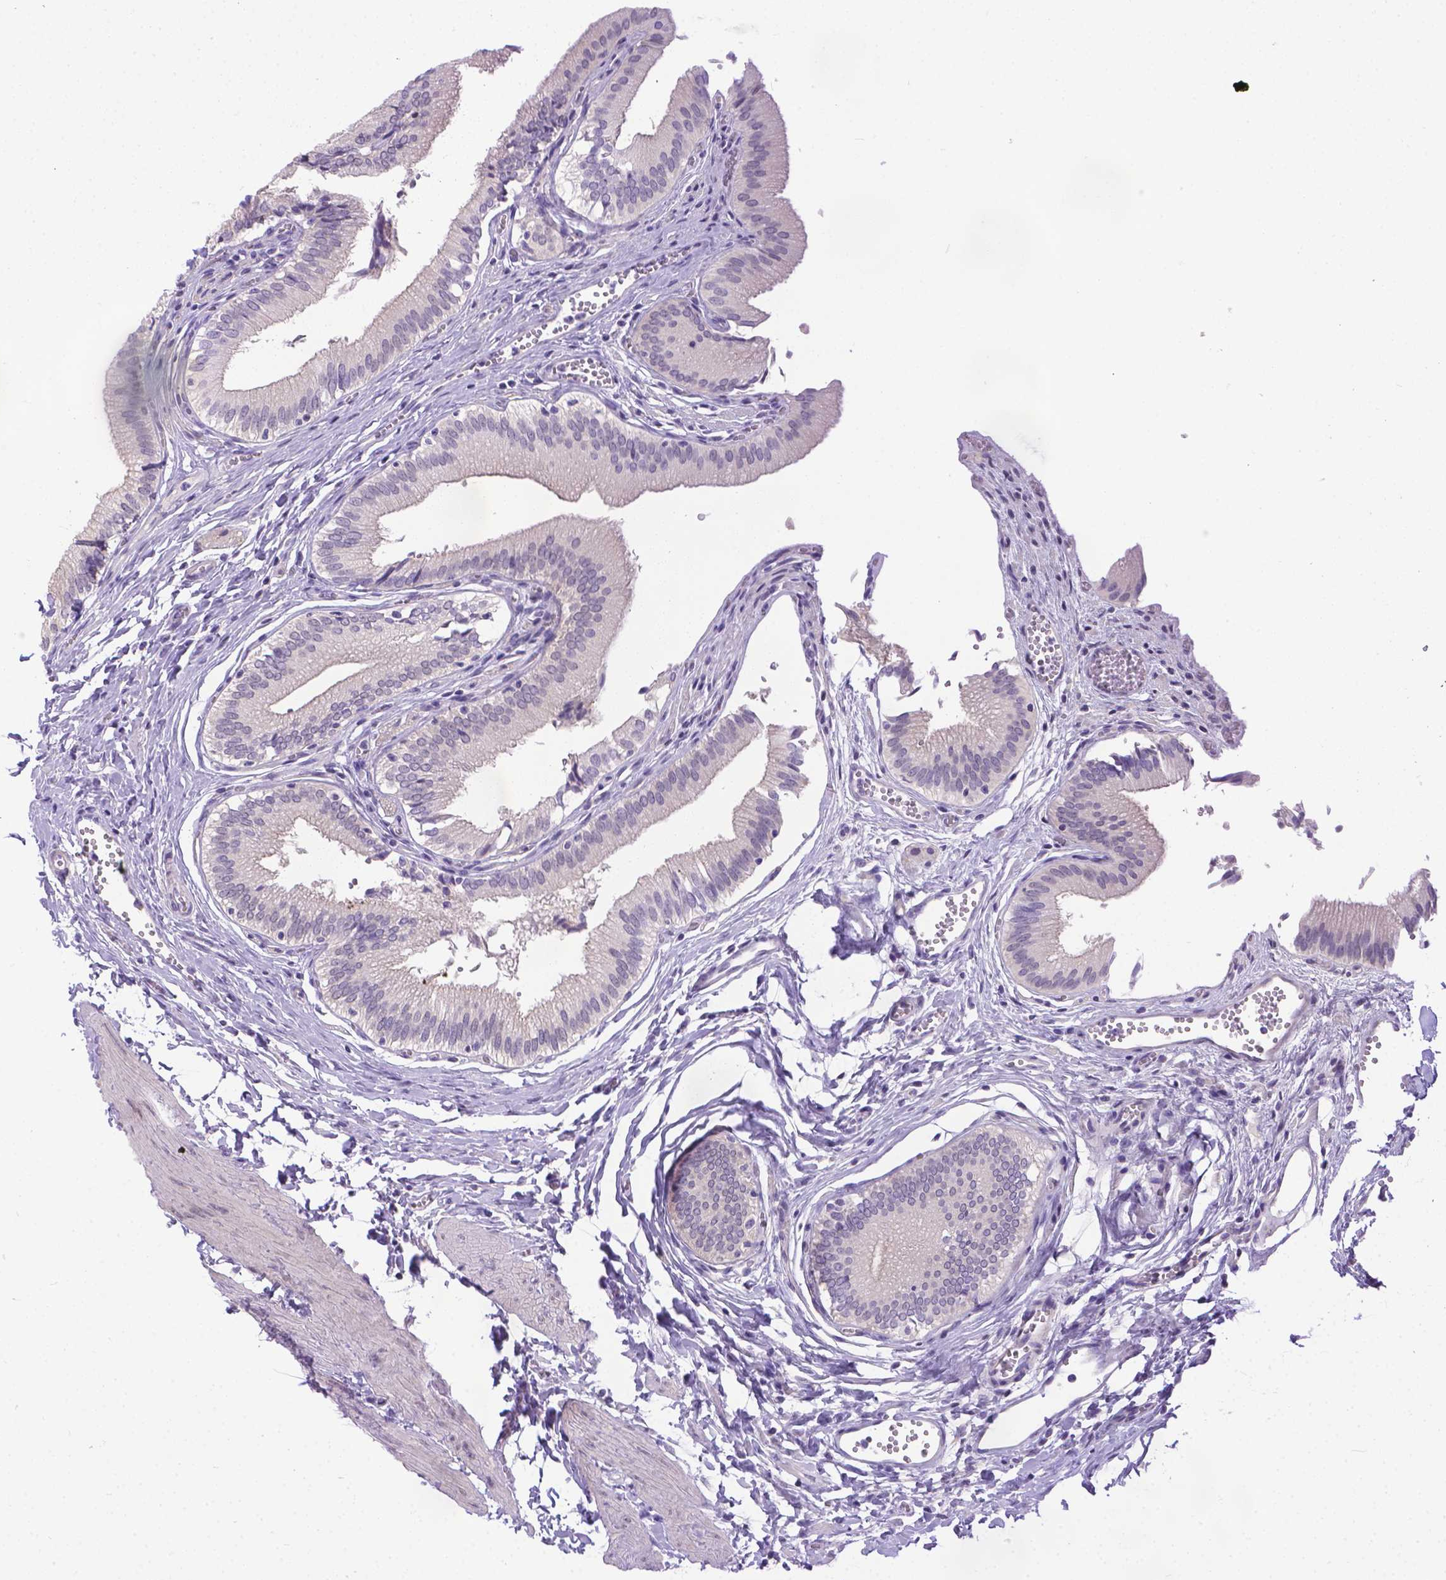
{"staining": {"intensity": "negative", "quantity": "none", "location": "none"}, "tissue": "gallbladder", "cell_type": "Glandular cells", "image_type": "normal", "snomed": [{"axis": "morphology", "description": "Normal tissue, NOS"}, {"axis": "topography", "description": "Gallbladder"}, {"axis": "topography", "description": "Peripheral nerve tissue"}], "caption": "Immunohistochemistry photomicrograph of benign gallbladder: human gallbladder stained with DAB demonstrates no significant protein positivity in glandular cells. (Brightfield microscopy of DAB (3,3'-diaminobenzidine) immunohistochemistry (IHC) at high magnification).", "gene": "TTLL6", "patient": {"sex": "male", "age": 17}}